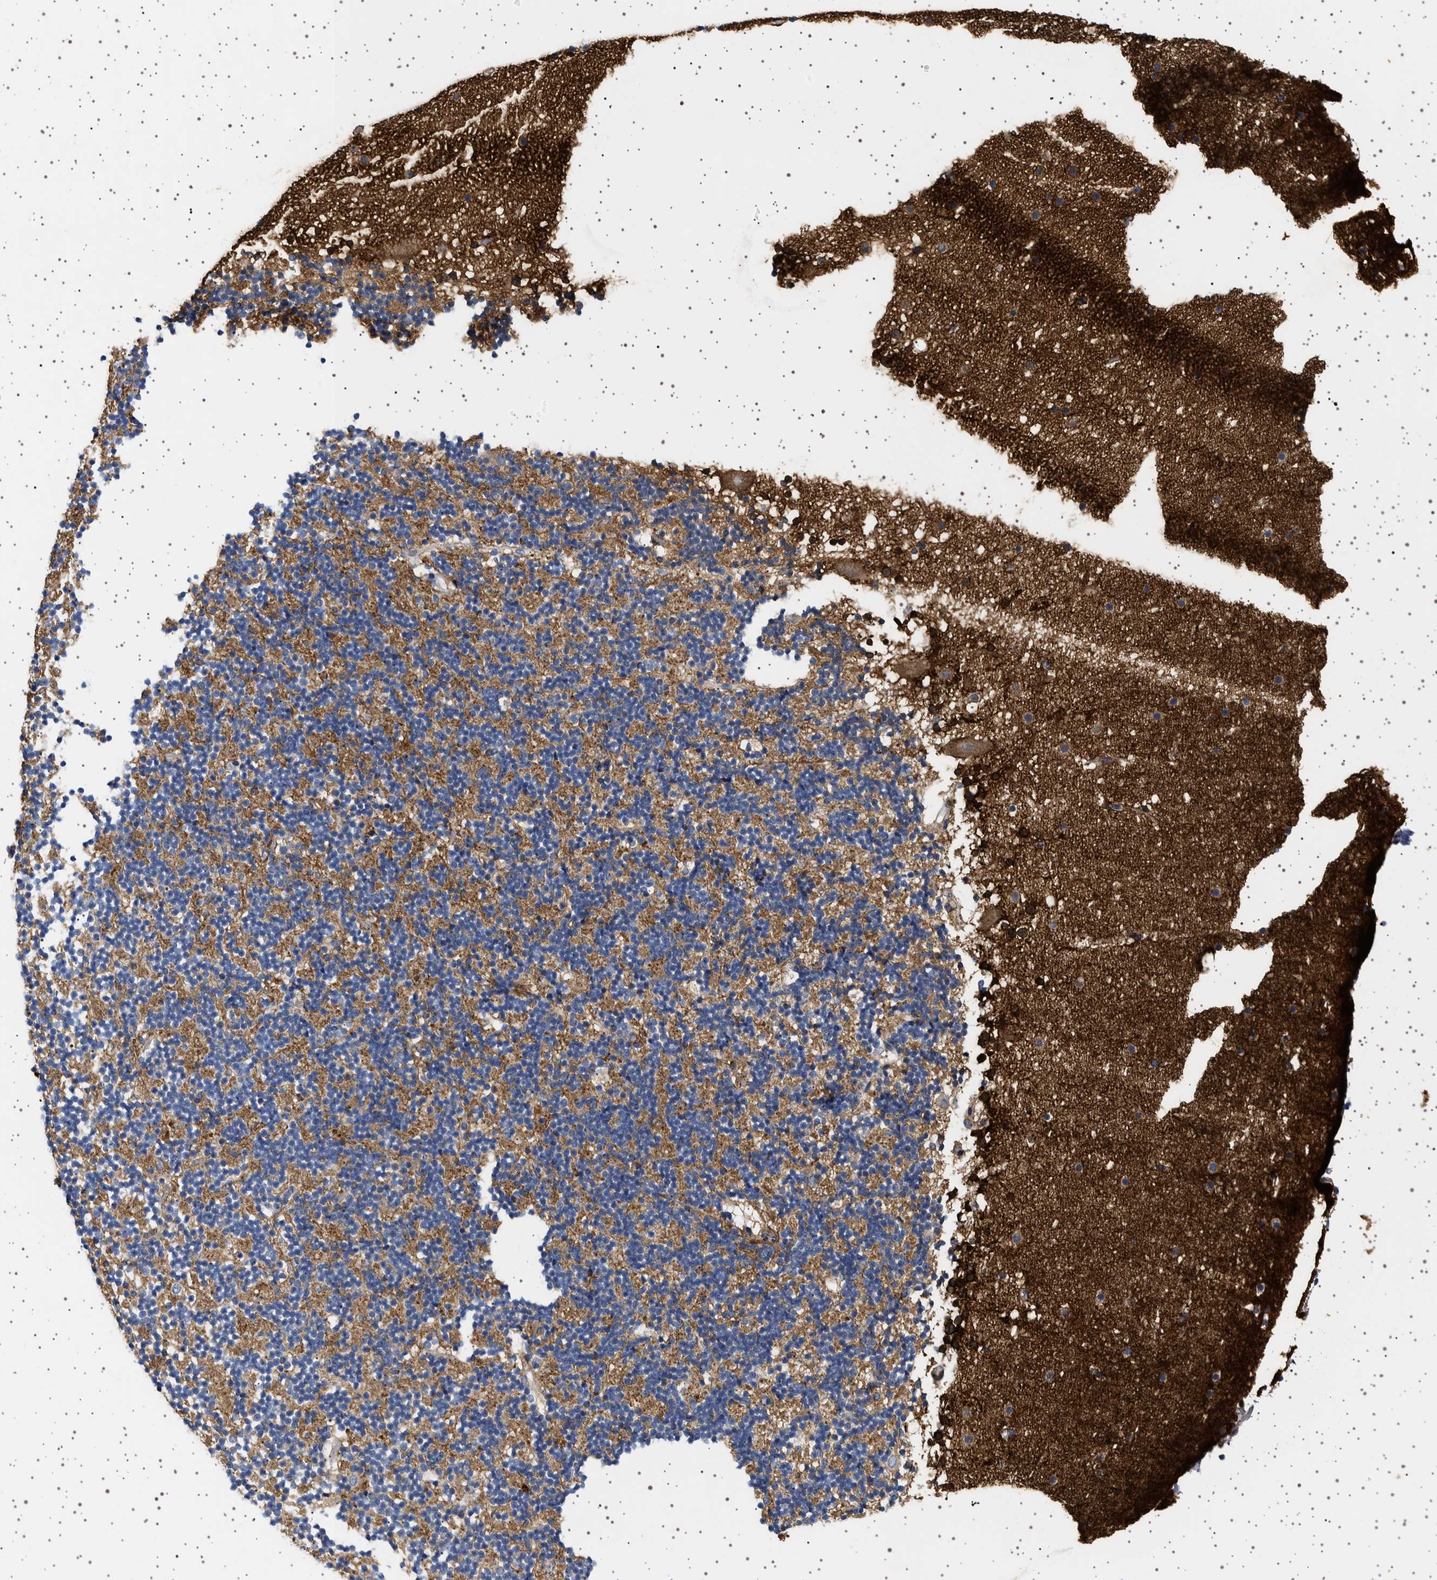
{"staining": {"intensity": "moderate", "quantity": "25%-75%", "location": "cytoplasmic/membranous"}, "tissue": "cerebellum", "cell_type": "Cells in granular layer", "image_type": "normal", "snomed": [{"axis": "morphology", "description": "Normal tissue, NOS"}, {"axis": "topography", "description": "Cerebellum"}], "caption": "High-power microscopy captured an immunohistochemistry photomicrograph of unremarkable cerebellum, revealing moderate cytoplasmic/membranous staining in approximately 25%-75% of cells in granular layer. (IHC, brightfield microscopy, high magnification).", "gene": "SEPTIN4", "patient": {"sex": "male", "age": 57}}